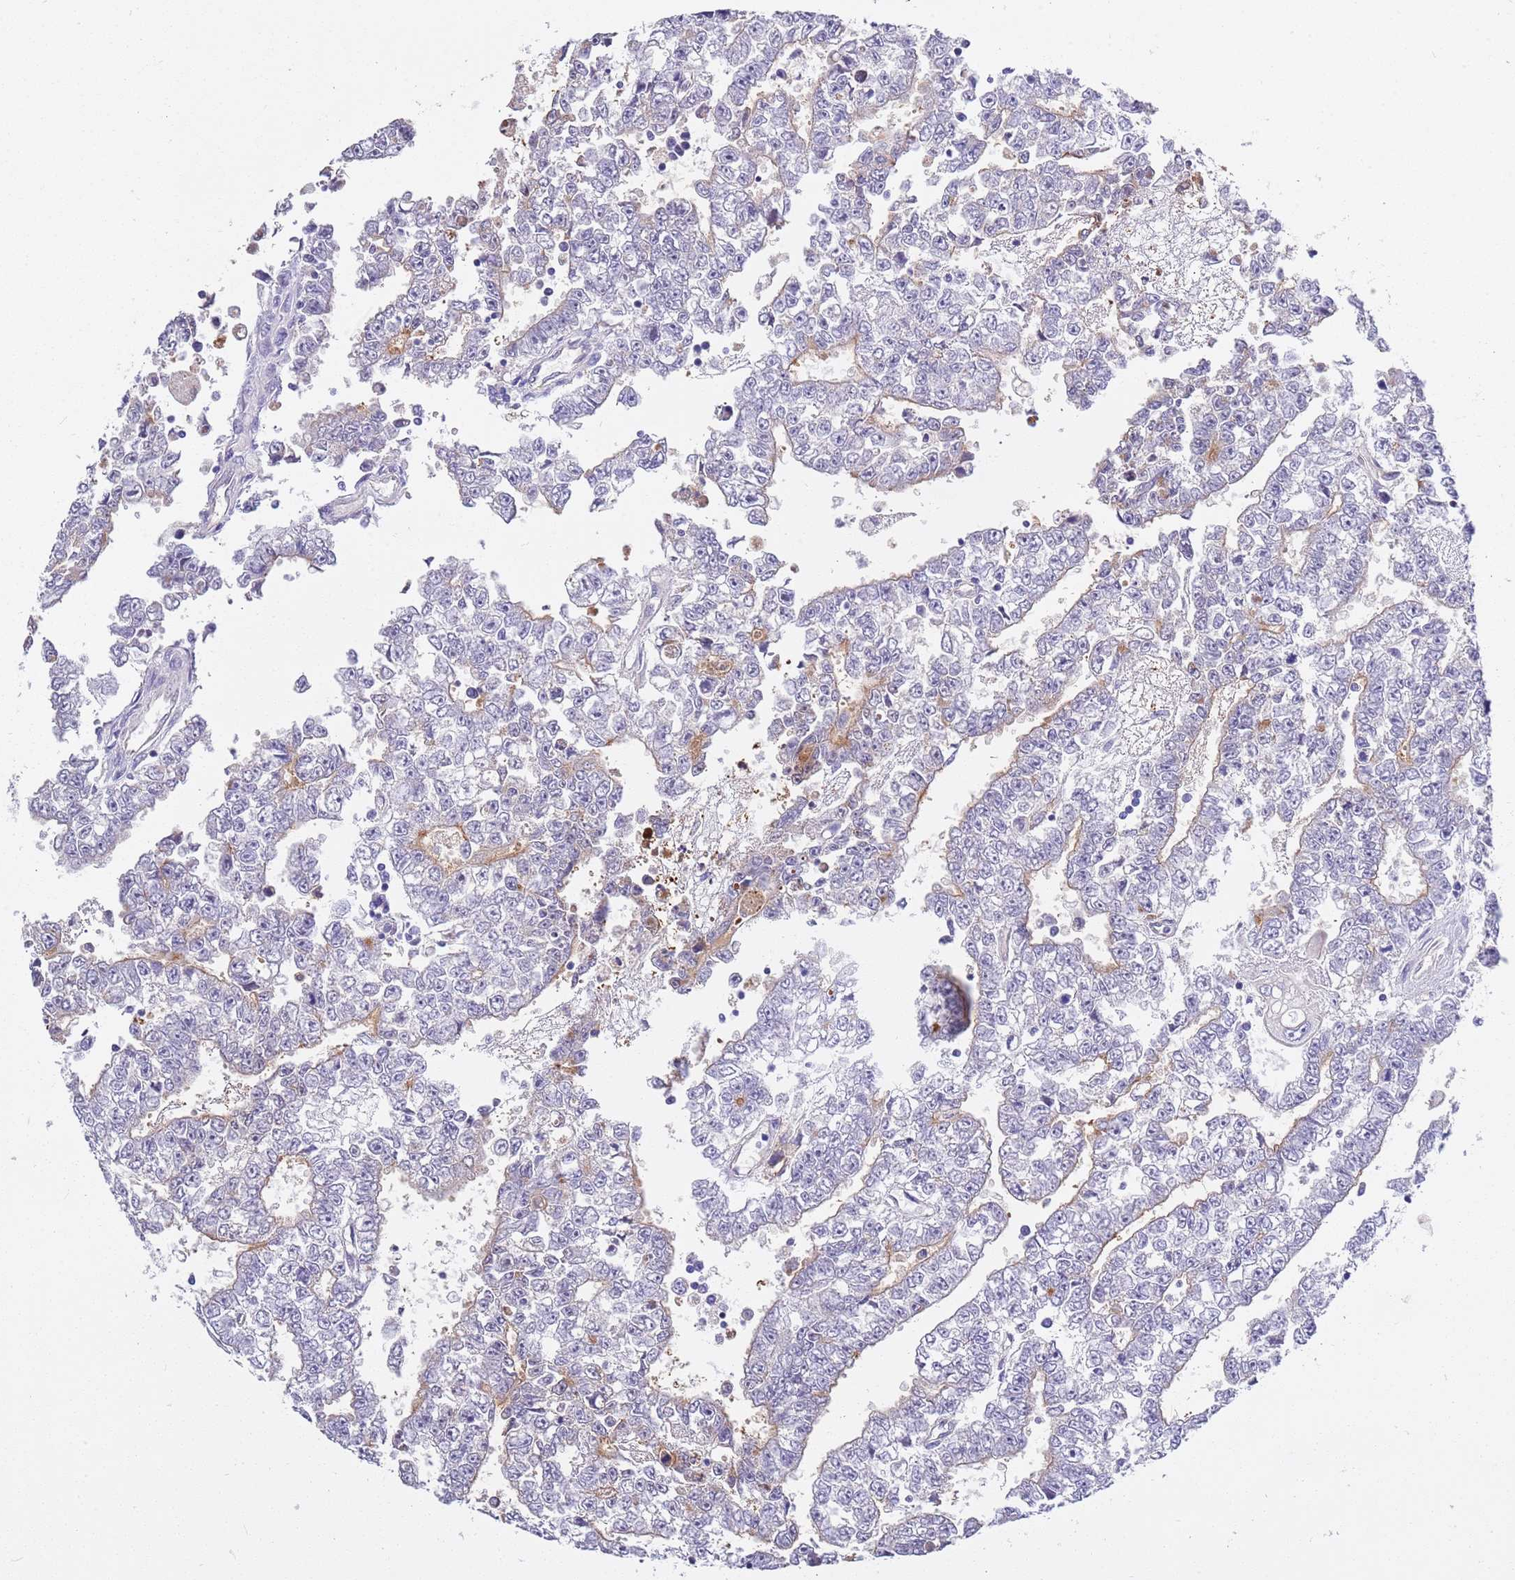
{"staining": {"intensity": "negative", "quantity": "none", "location": "none"}, "tissue": "testis cancer", "cell_type": "Tumor cells", "image_type": "cancer", "snomed": [{"axis": "morphology", "description": "Carcinoma, Embryonal, NOS"}, {"axis": "topography", "description": "Testis"}], "caption": "Protein analysis of embryonal carcinoma (testis) displays no significant positivity in tumor cells. (DAB (3,3'-diaminobenzidine) immunohistochemistry (IHC) with hematoxylin counter stain).", "gene": "BRMS1L", "patient": {"sex": "male", "age": 25}}